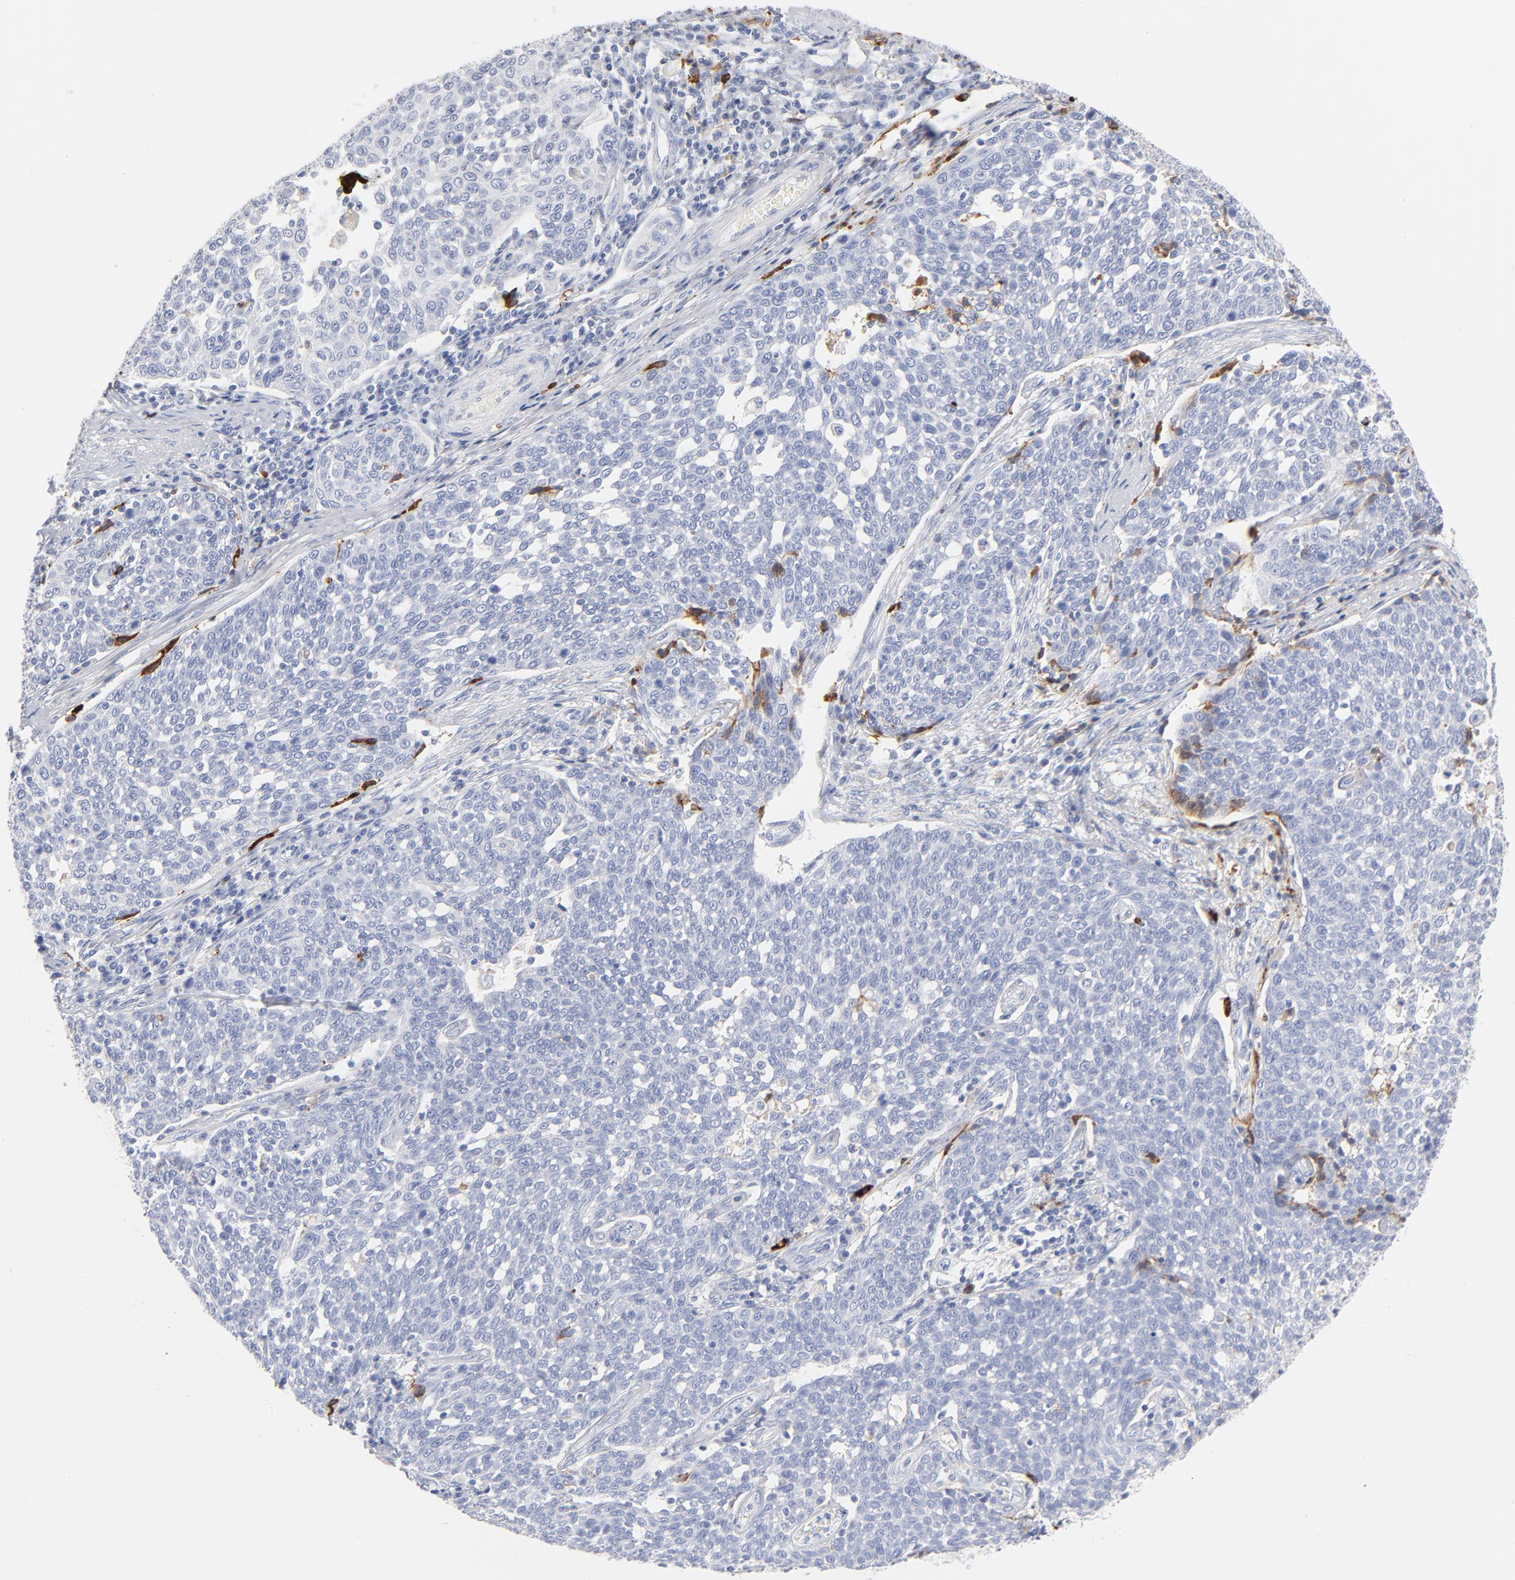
{"staining": {"intensity": "negative", "quantity": "none", "location": "none"}, "tissue": "cervical cancer", "cell_type": "Tumor cells", "image_type": "cancer", "snomed": [{"axis": "morphology", "description": "Squamous cell carcinoma, NOS"}, {"axis": "topography", "description": "Cervix"}], "caption": "Immunohistochemical staining of human cervical cancer reveals no significant expression in tumor cells.", "gene": "APOH", "patient": {"sex": "female", "age": 34}}